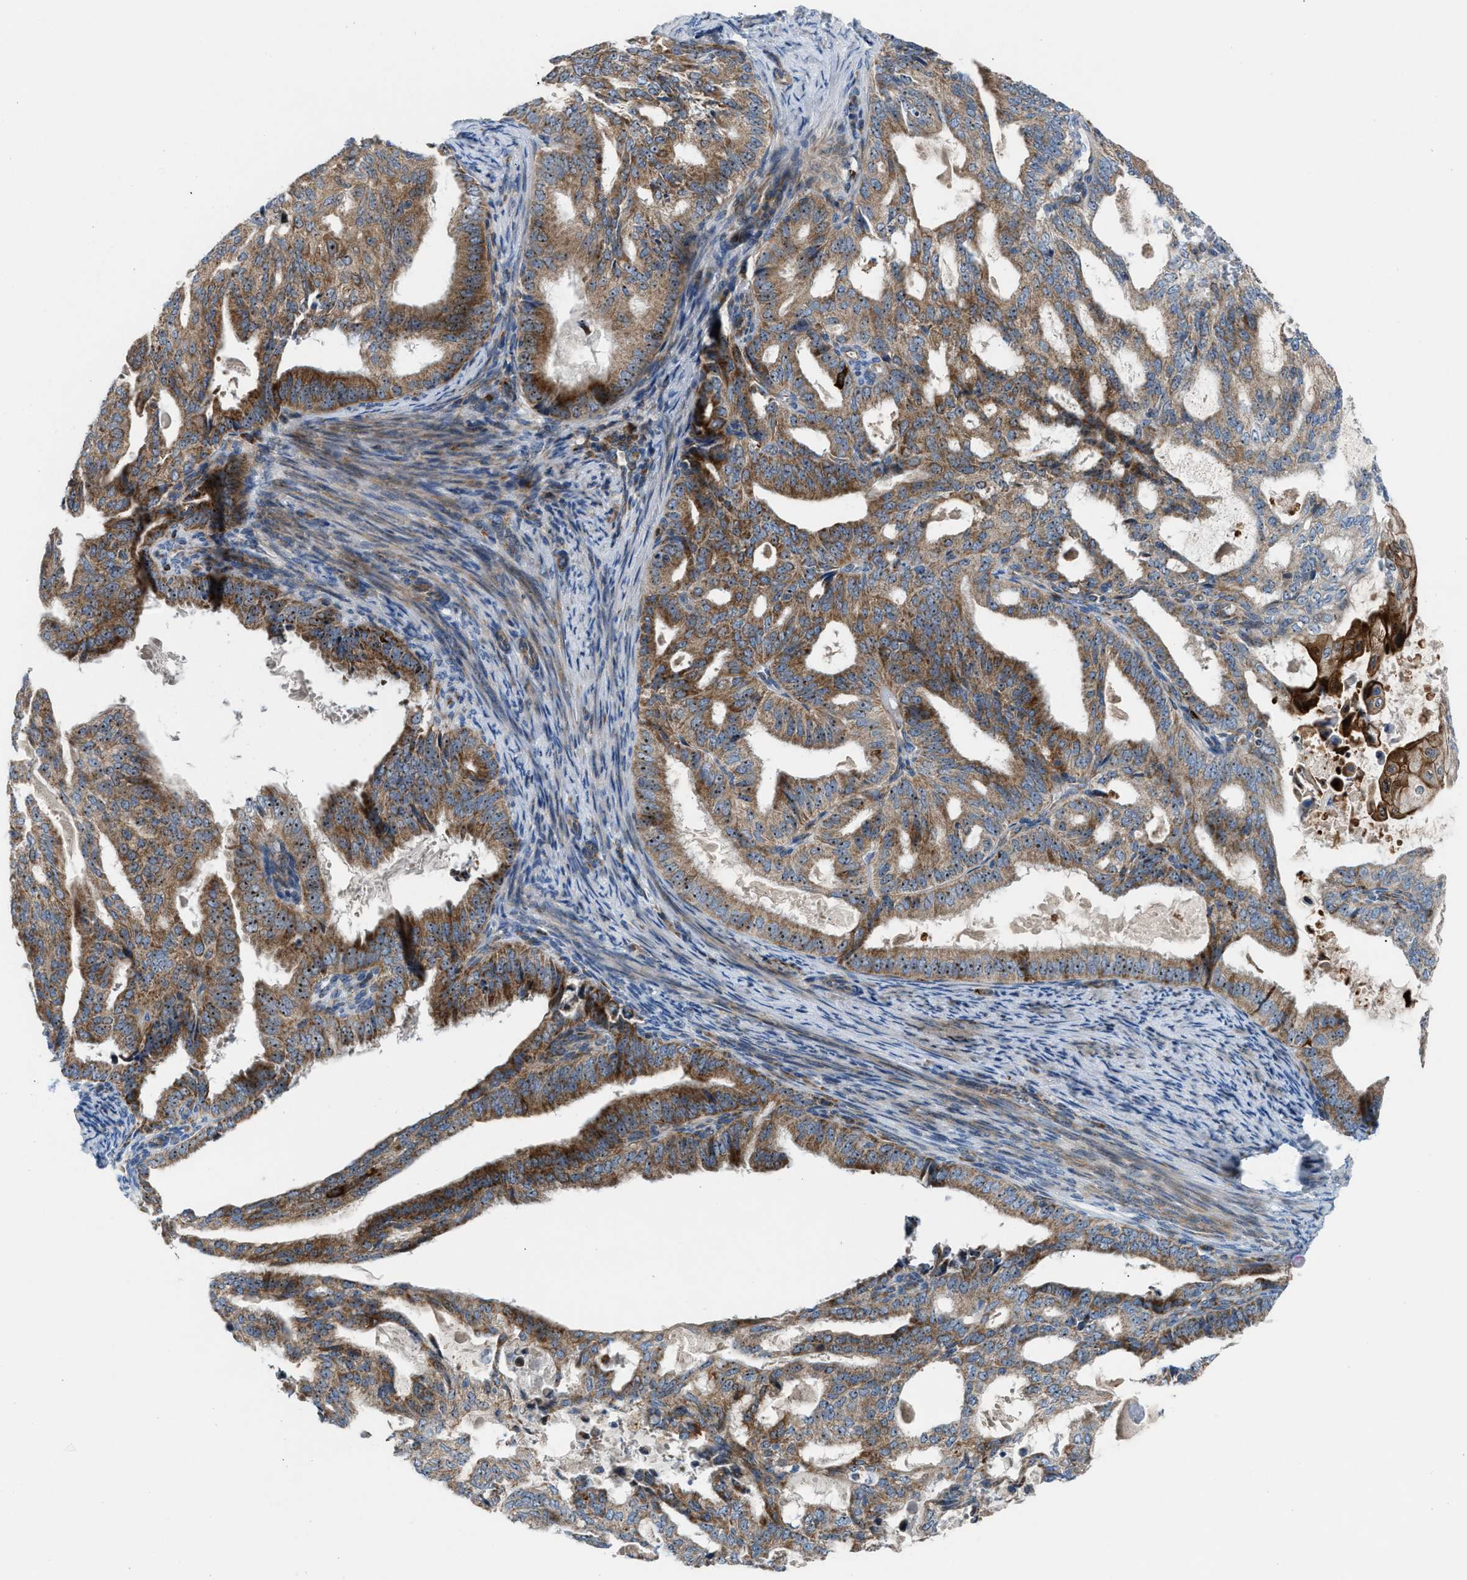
{"staining": {"intensity": "moderate", "quantity": ">75%", "location": "cytoplasmic/membranous,nuclear"}, "tissue": "endometrial cancer", "cell_type": "Tumor cells", "image_type": "cancer", "snomed": [{"axis": "morphology", "description": "Adenocarcinoma, NOS"}, {"axis": "topography", "description": "Endometrium"}], "caption": "High-power microscopy captured an immunohistochemistry (IHC) photomicrograph of endometrial adenocarcinoma, revealing moderate cytoplasmic/membranous and nuclear positivity in approximately >75% of tumor cells. Nuclei are stained in blue.", "gene": "TPH1", "patient": {"sex": "female", "age": 58}}